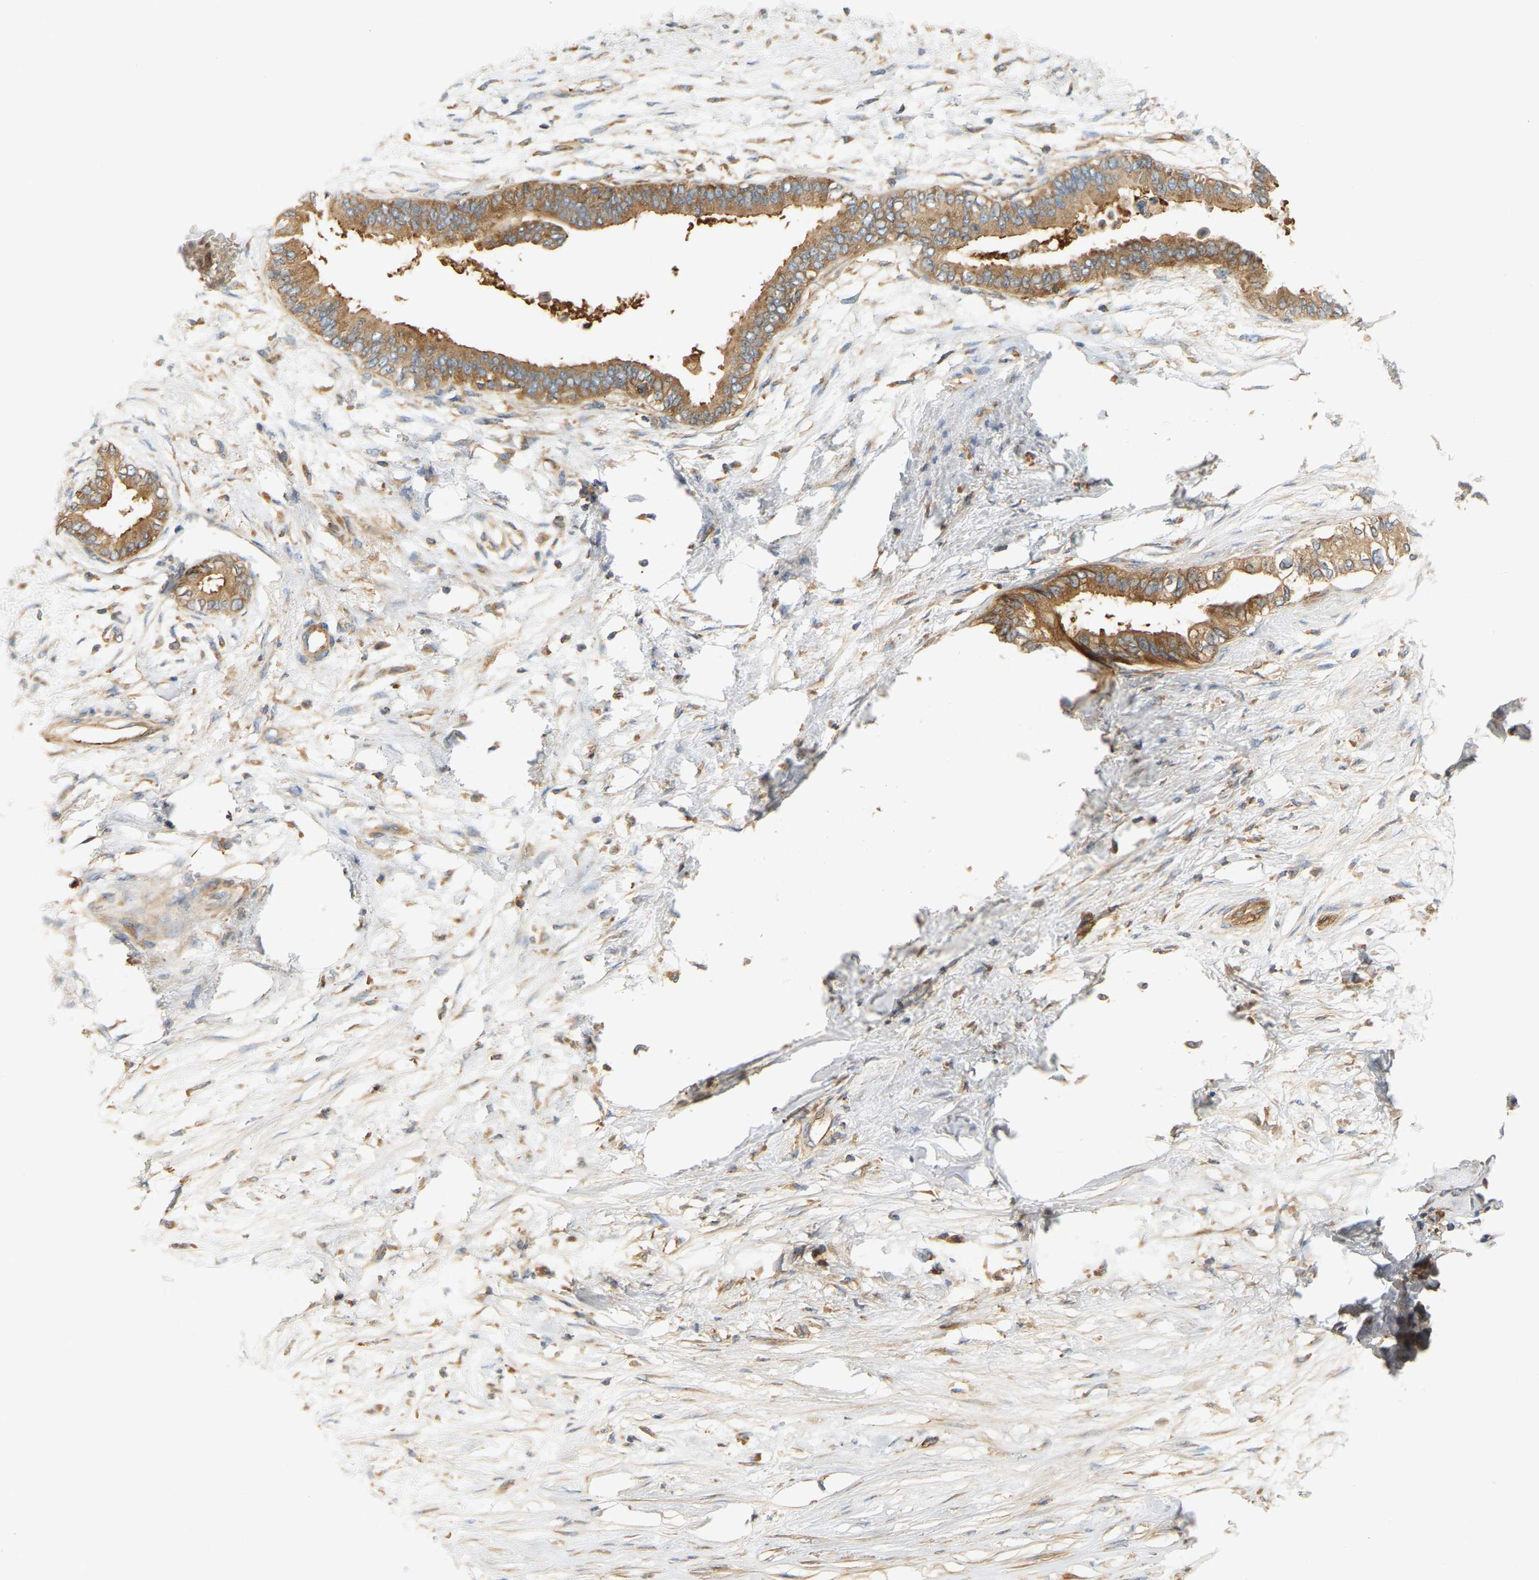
{"staining": {"intensity": "moderate", "quantity": ">75%", "location": "cytoplasmic/membranous"}, "tissue": "pancreatic cancer", "cell_type": "Tumor cells", "image_type": "cancer", "snomed": [{"axis": "morphology", "description": "Normal tissue, NOS"}, {"axis": "morphology", "description": "Adenocarcinoma, NOS"}, {"axis": "topography", "description": "Pancreas"}, {"axis": "topography", "description": "Duodenum"}], "caption": "A brown stain labels moderate cytoplasmic/membranous expression of a protein in pancreatic cancer (adenocarcinoma) tumor cells.", "gene": "AKAP13", "patient": {"sex": "female", "age": 60}}